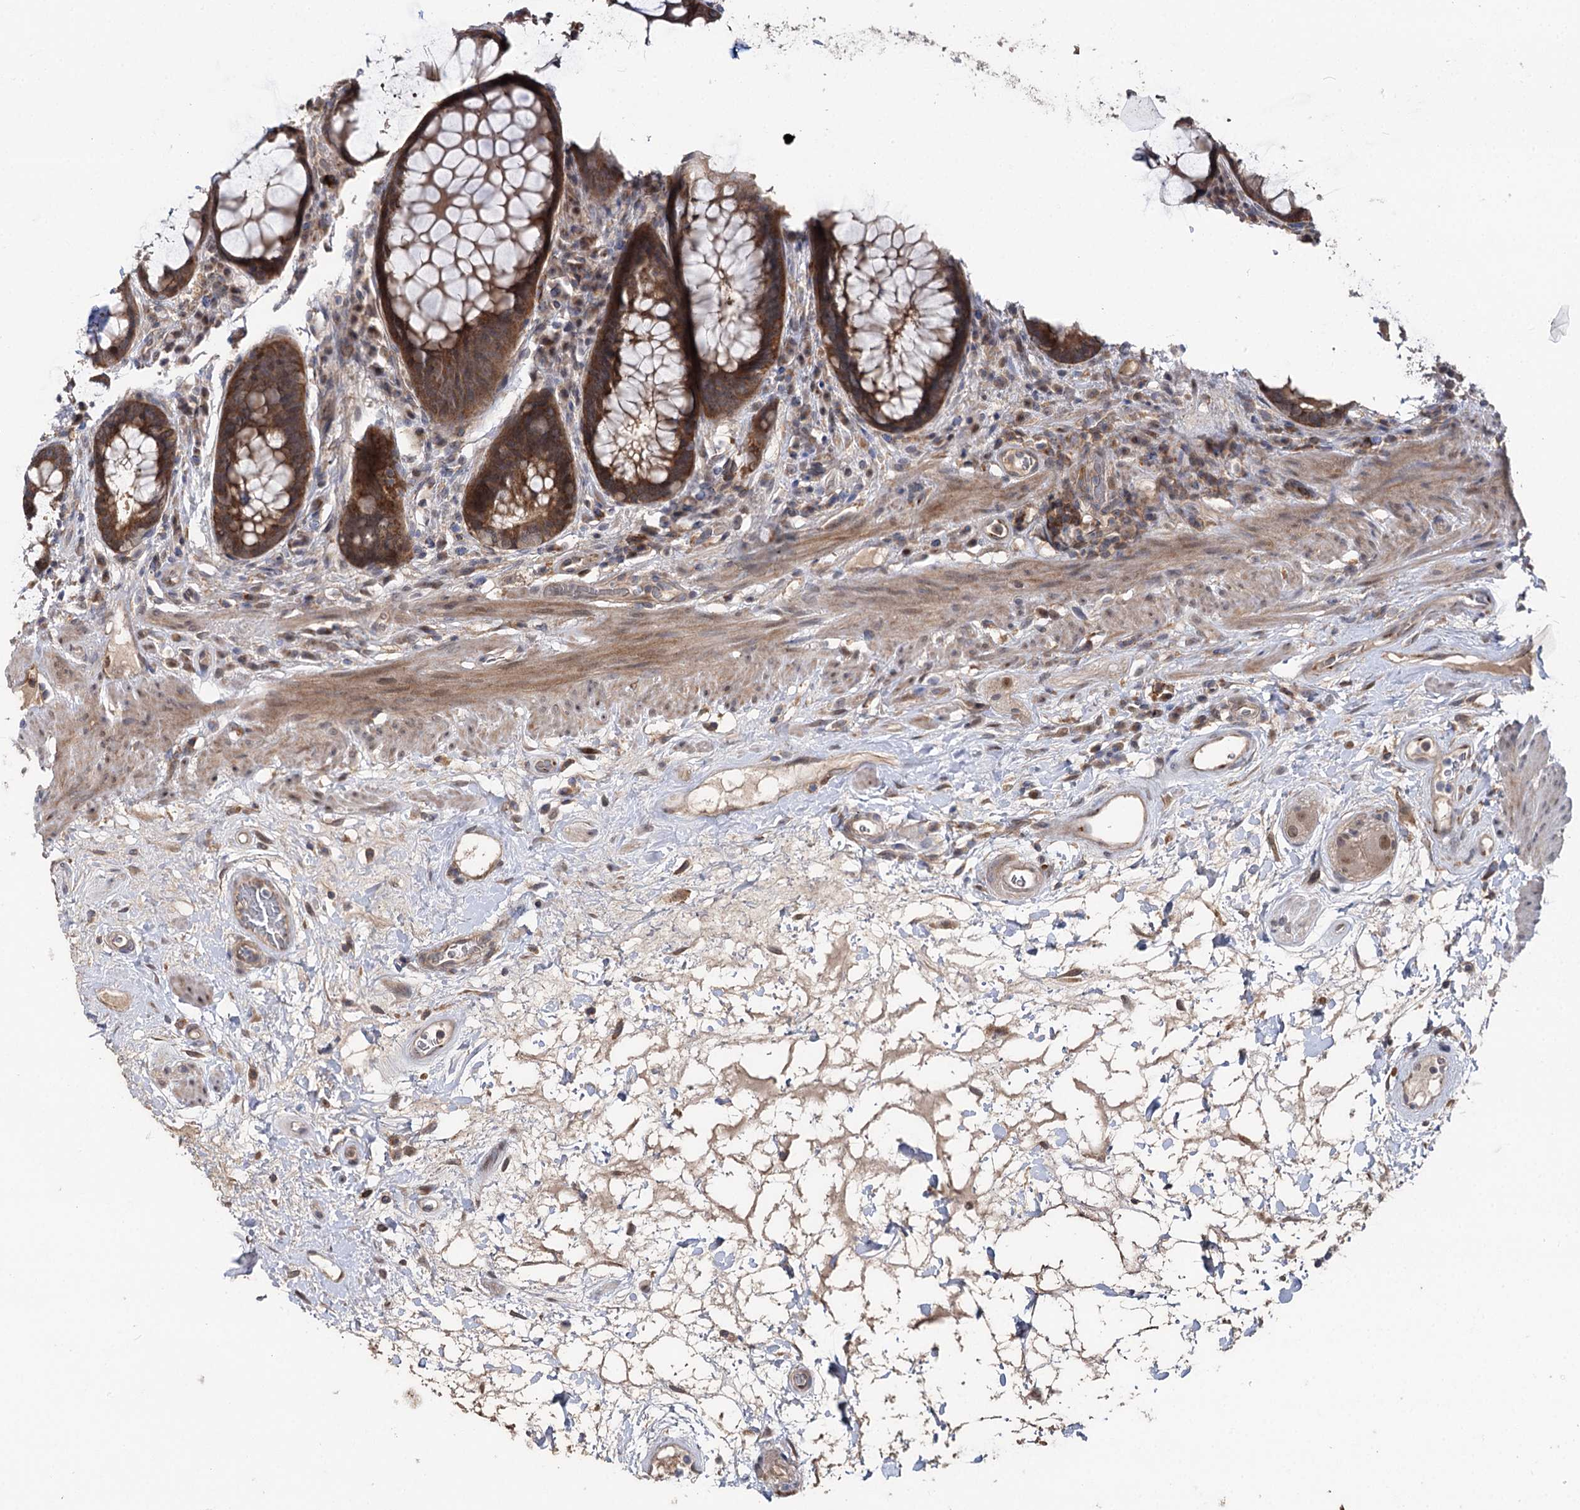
{"staining": {"intensity": "strong", "quantity": ">75%", "location": "cytoplasmic/membranous"}, "tissue": "rectum", "cell_type": "Glandular cells", "image_type": "normal", "snomed": [{"axis": "morphology", "description": "Normal tissue, NOS"}, {"axis": "topography", "description": "Rectum"}], "caption": "Immunohistochemical staining of unremarkable rectum demonstrates >75% levels of strong cytoplasmic/membranous protein positivity in approximately >75% of glandular cells. (Brightfield microscopy of DAB IHC at high magnification).", "gene": "STX6", "patient": {"sex": "male", "age": 64}}